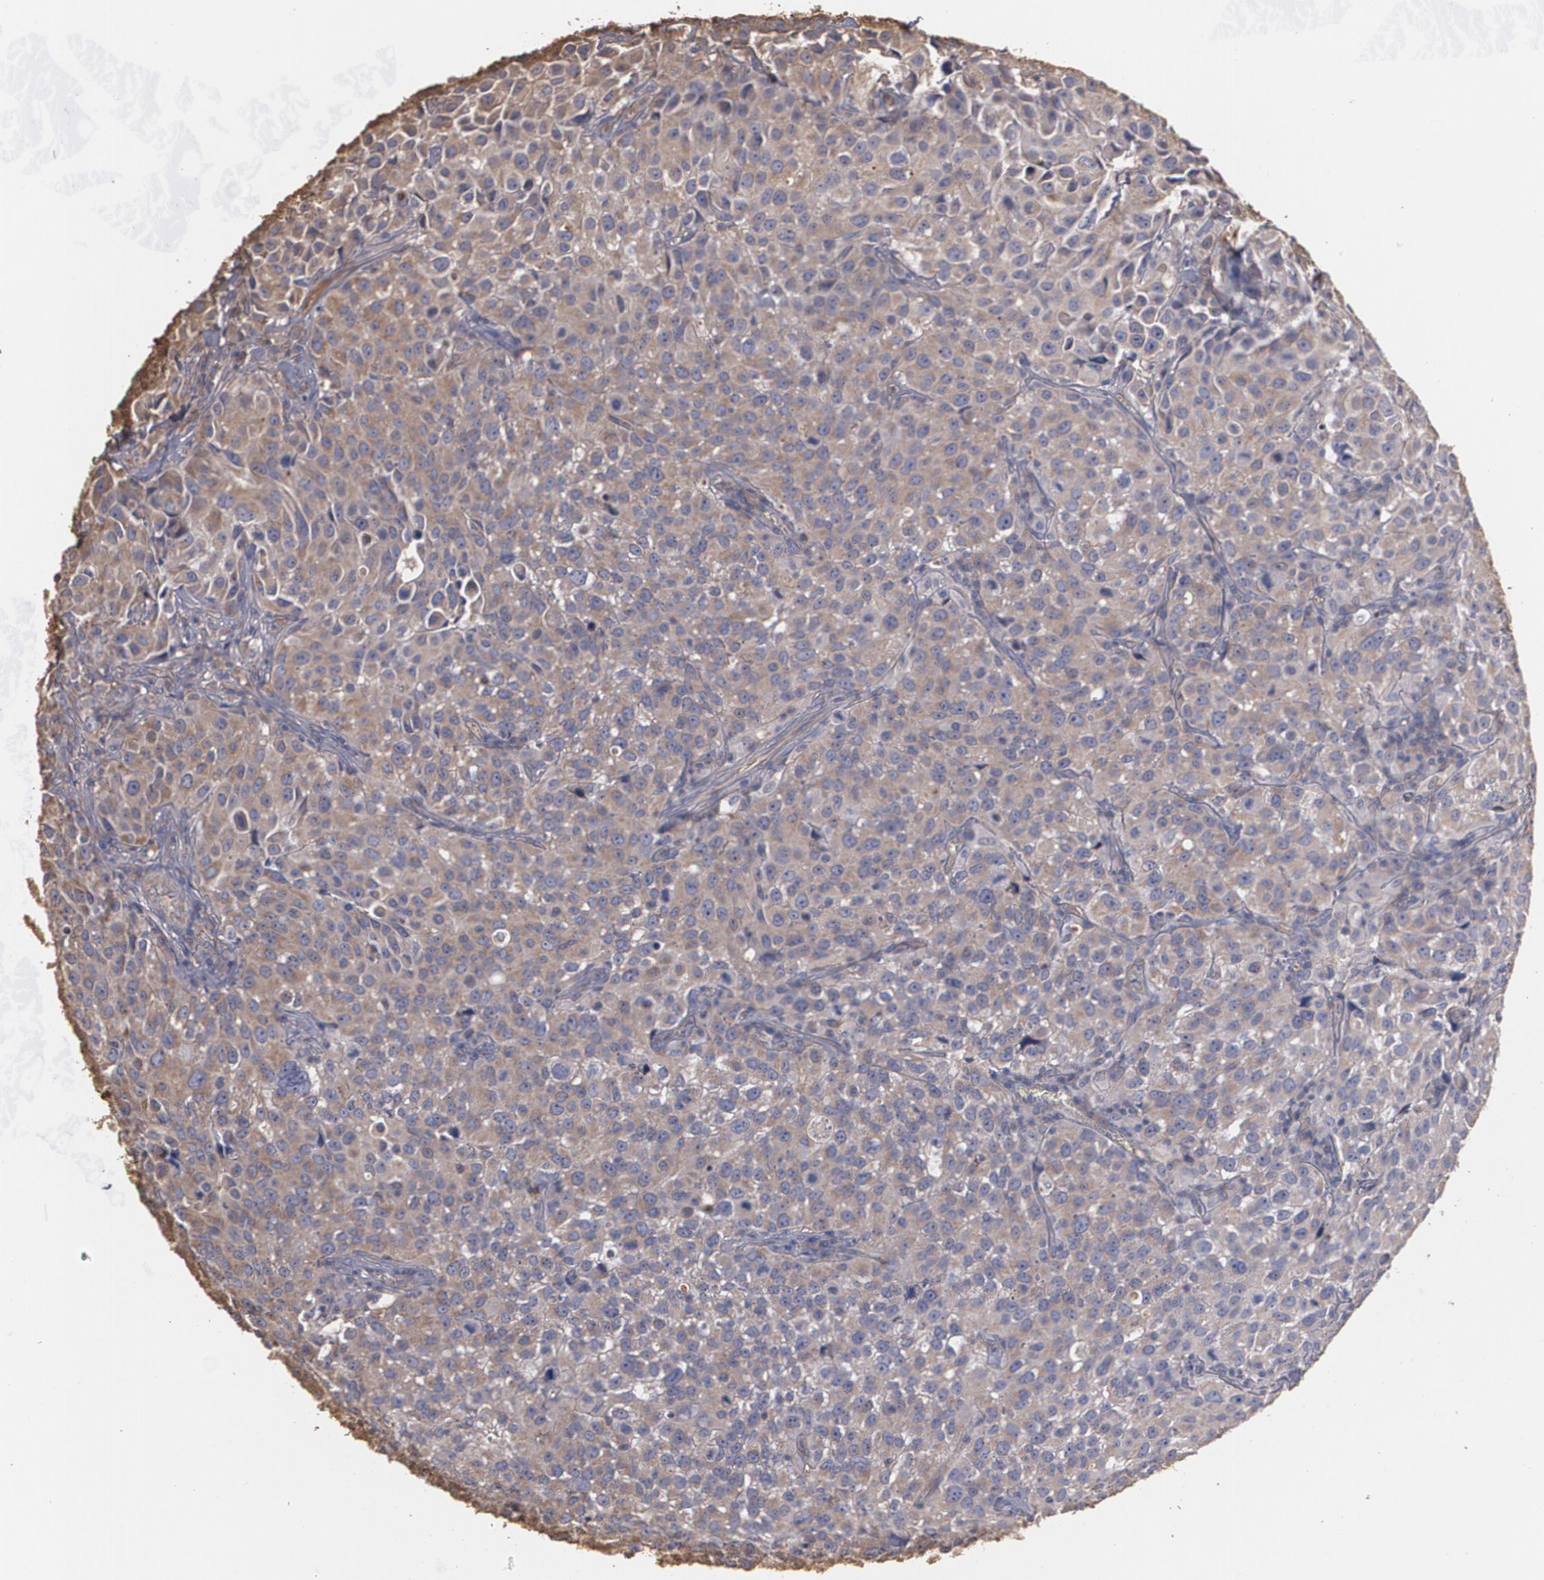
{"staining": {"intensity": "weak", "quantity": ">75%", "location": "cytoplasmic/membranous"}, "tissue": "urothelial cancer", "cell_type": "Tumor cells", "image_type": "cancer", "snomed": [{"axis": "morphology", "description": "Urothelial carcinoma, High grade"}, {"axis": "topography", "description": "Urinary bladder"}], "caption": "This histopathology image displays urothelial cancer stained with immunohistochemistry to label a protein in brown. The cytoplasmic/membranous of tumor cells show weak positivity for the protein. Nuclei are counter-stained blue.", "gene": "PON1", "patient": {"sex": "female", "age": 75}}